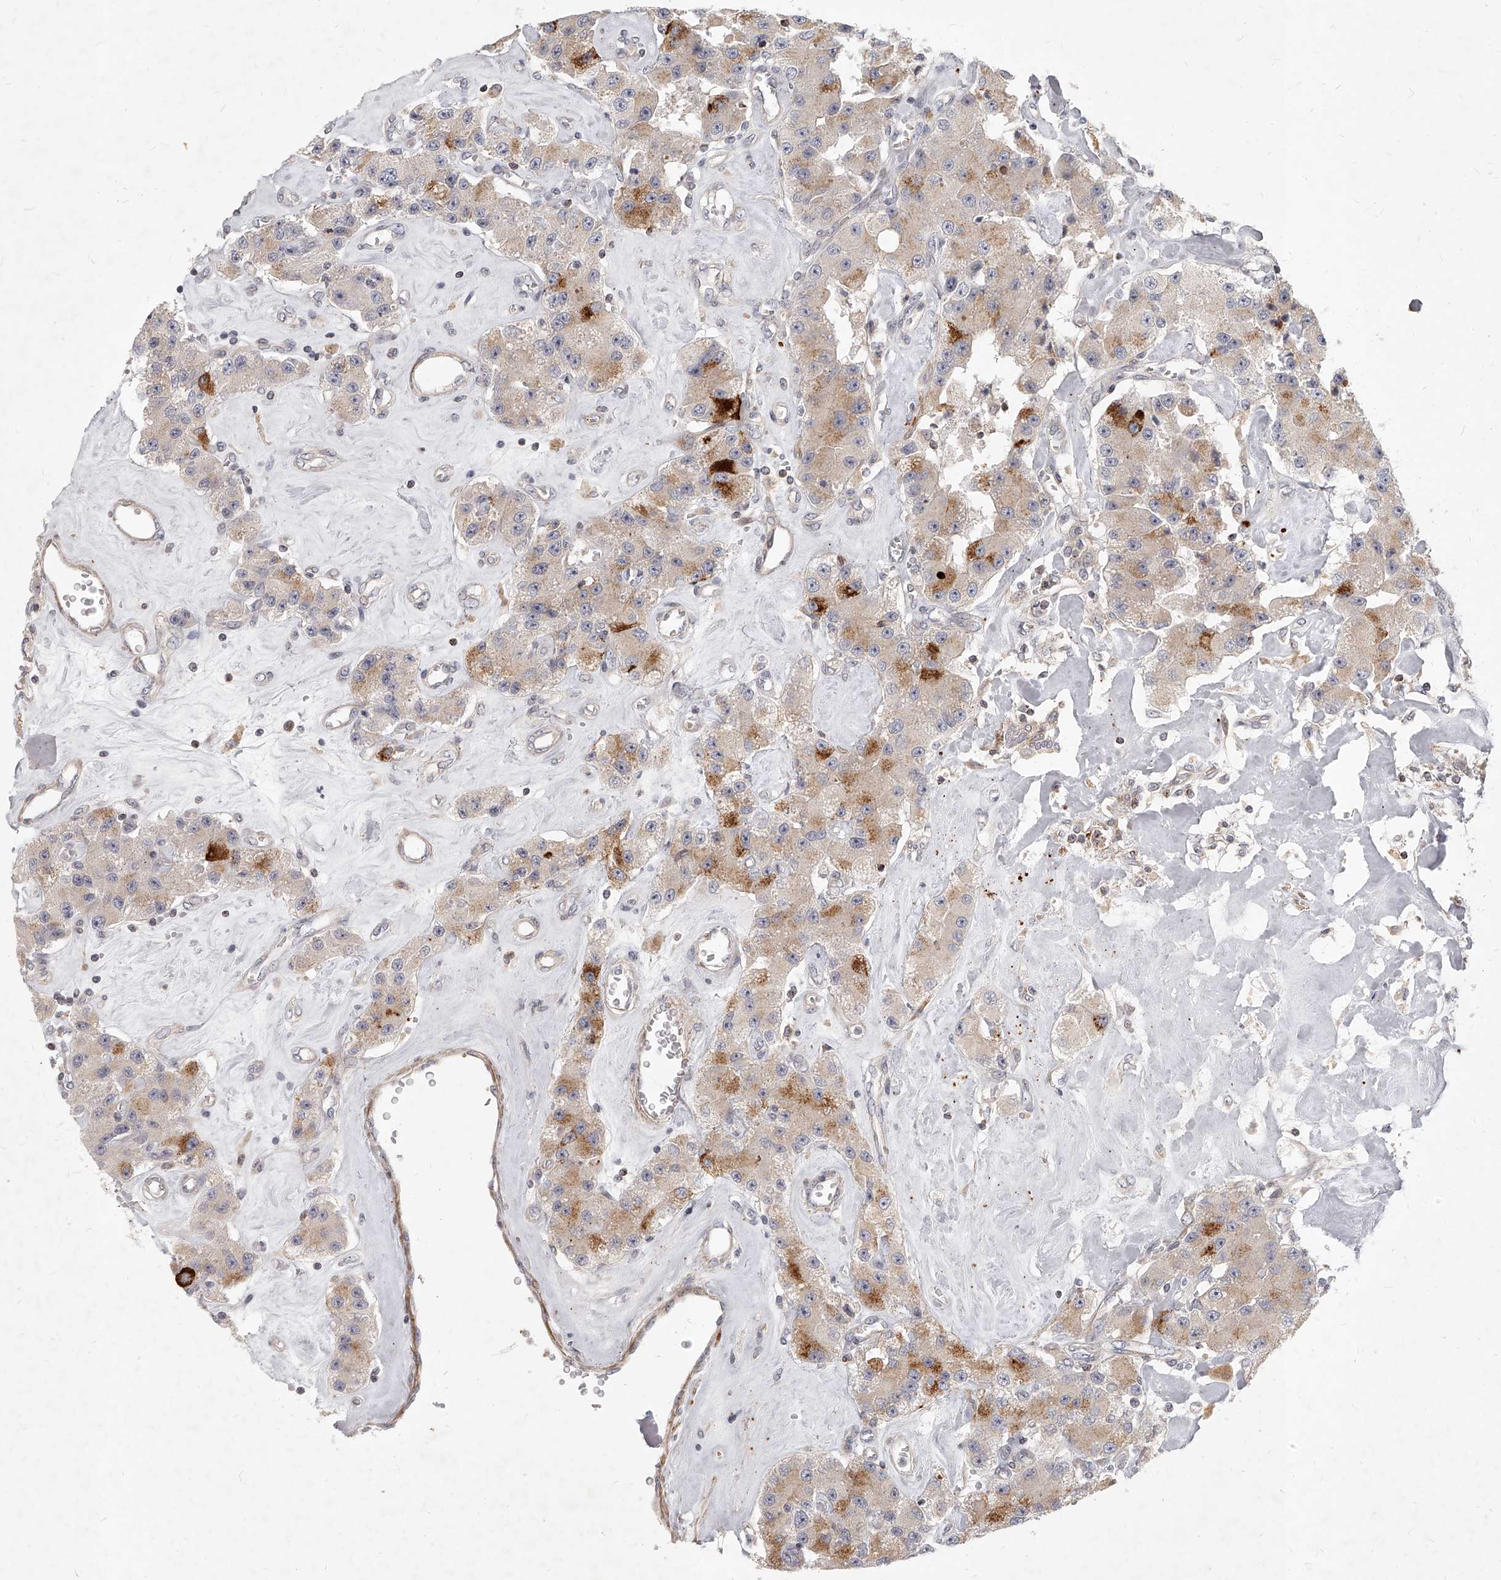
{"staining": {"intensity": "moderate", "quantity": "25%-75%", "location": "cytoplasmic/membranous"}, "tissue": "carcinoid", "cell_type": "Tumor cells", "image_type": "cancer", "snomed": [{"axis": "morphology", "description": "Carcinoid, malignant, NOS"}, {"axis": "topography", "description": "Pancreas"}], "caption": "Carcinoid tissue demonstrates moderate cytoplasmic/membranous staining in approximately 25%-75% of tumor cells, visualized by immunohistochemistry.", "gene": "SLC37A1", "patient": {"sex": "male", "age": 41}}